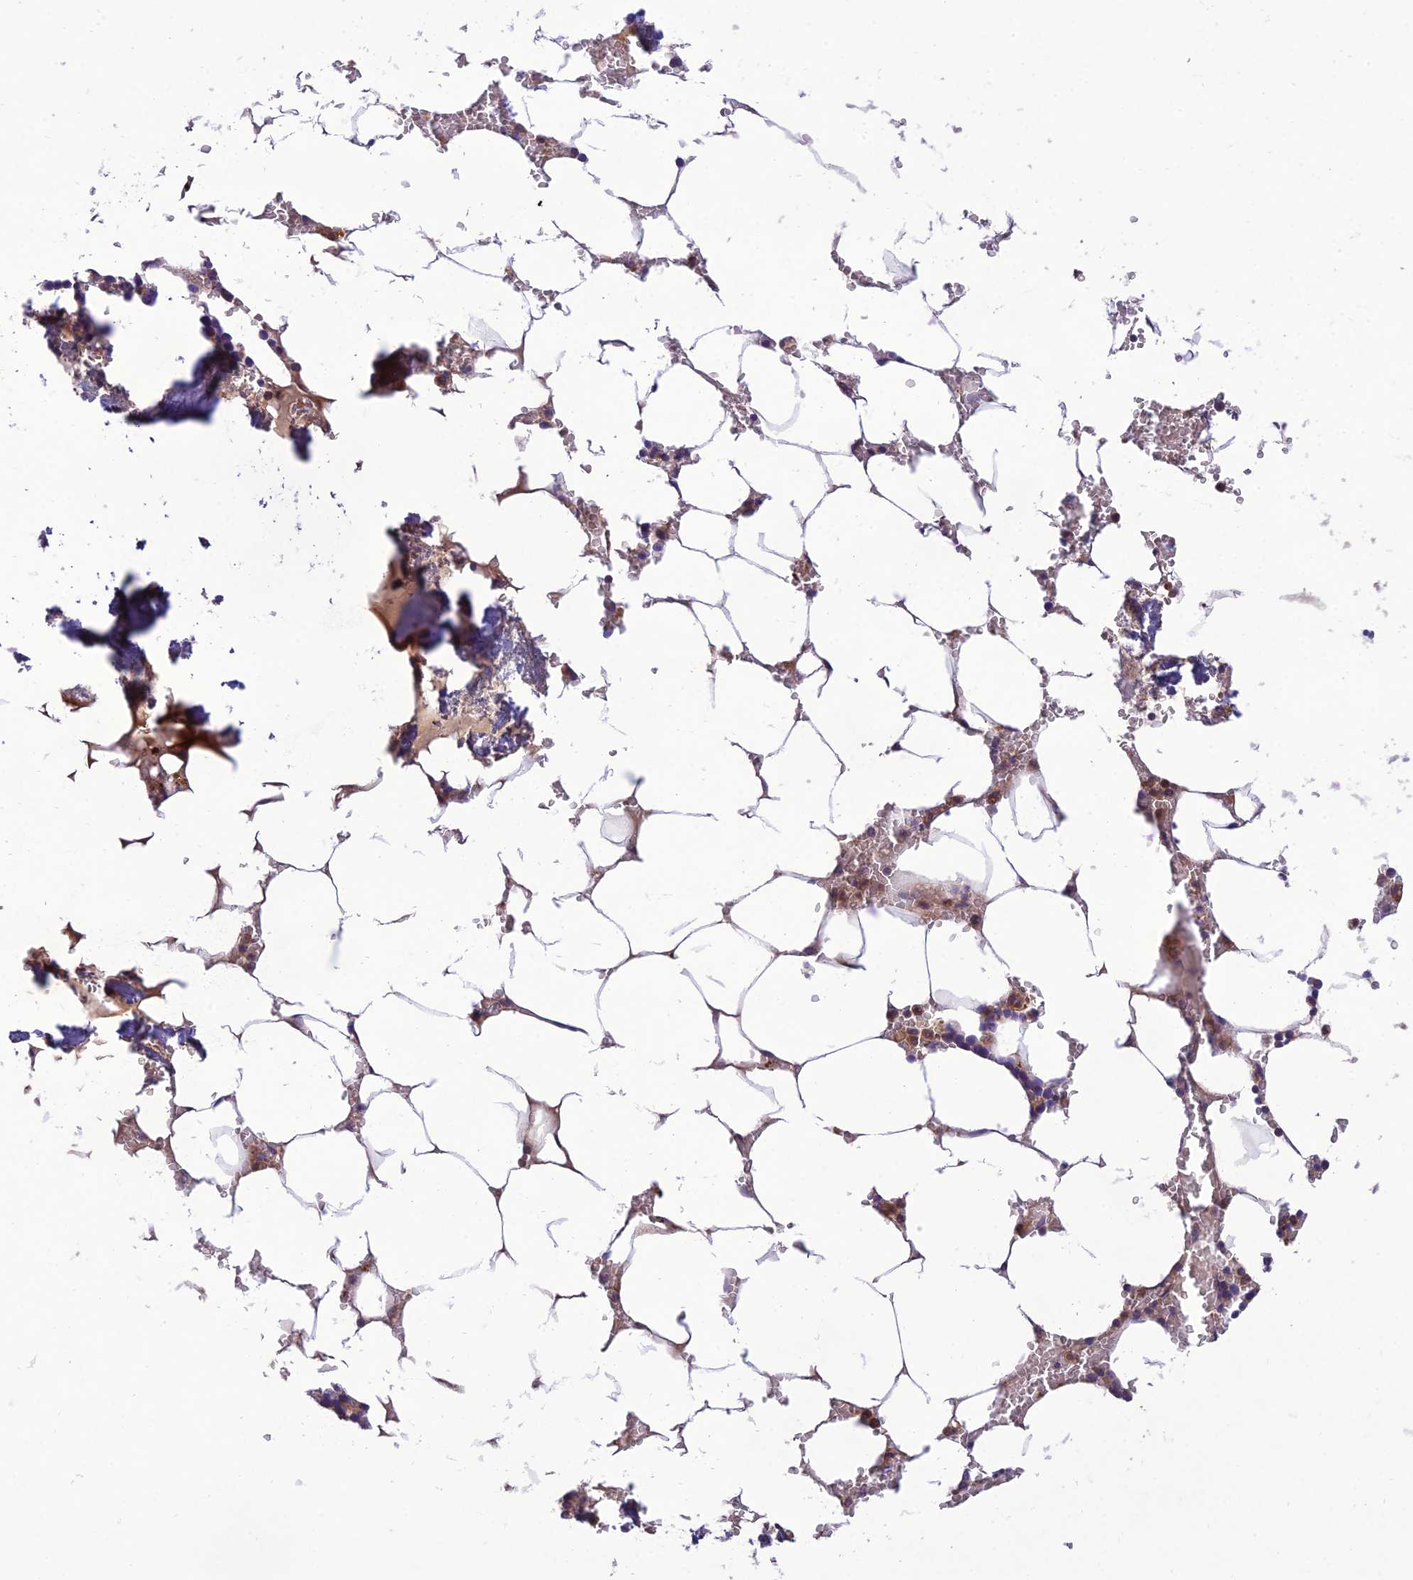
{"staining": {"intensity": "moderate", "quantity": "25%-75%", "location": "cytoplasmic/membranous"}, "tissue": "bone marrow", "cell_type": "Hematopoietic cells", "image_type": "normal", "snomed": [{"axis": "morphology", "description": "Normal tissue, NOS"}, {"axis": "topography", "description": "Bone marrow"}], "caption": "A brown stain labels moderate cytoplasmic/membranous staining of a protein in hematopoietic cells of benign human bone marrow. (brown staining indicates protein expression, while blue staining denotes nuclei).", "gene": "IRAK3", "patient": {"sex": "male", "age": 70}}